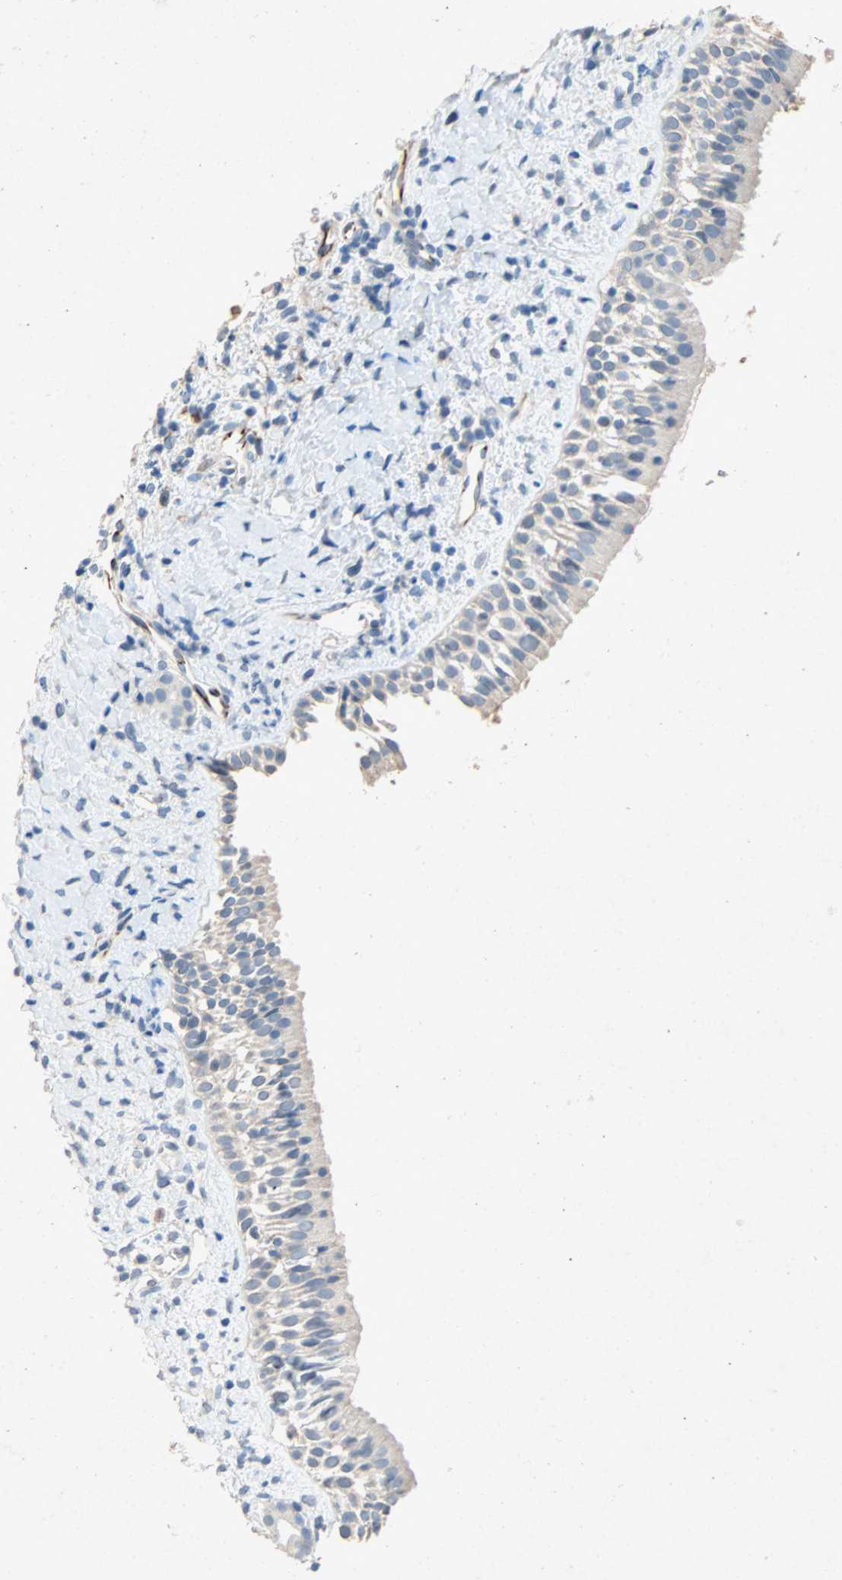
{"staining": {"intensity": "negative", "quantity": "none", "location": "none"}, "tissue": "nasopharynx", "cell_type": "Respiratory epithelial cells", "image_type": "normal", "snomed": [{"axis": "morphology", "description": "Normal tissue, NOS"}, {"axis": "topography", "description": "Nasopharynx"}], "caption": "High magnification brightfield microscopy of unremarkable nasopharynx stained with DAB (3,3'-diaminobenzidine) (brown) and counterstained with hematoxylin (blue): respiratory epithelial cells show no significant positivity.", "gene": "PCDHB2", "patient": {"sex": "male", "age": 22}}